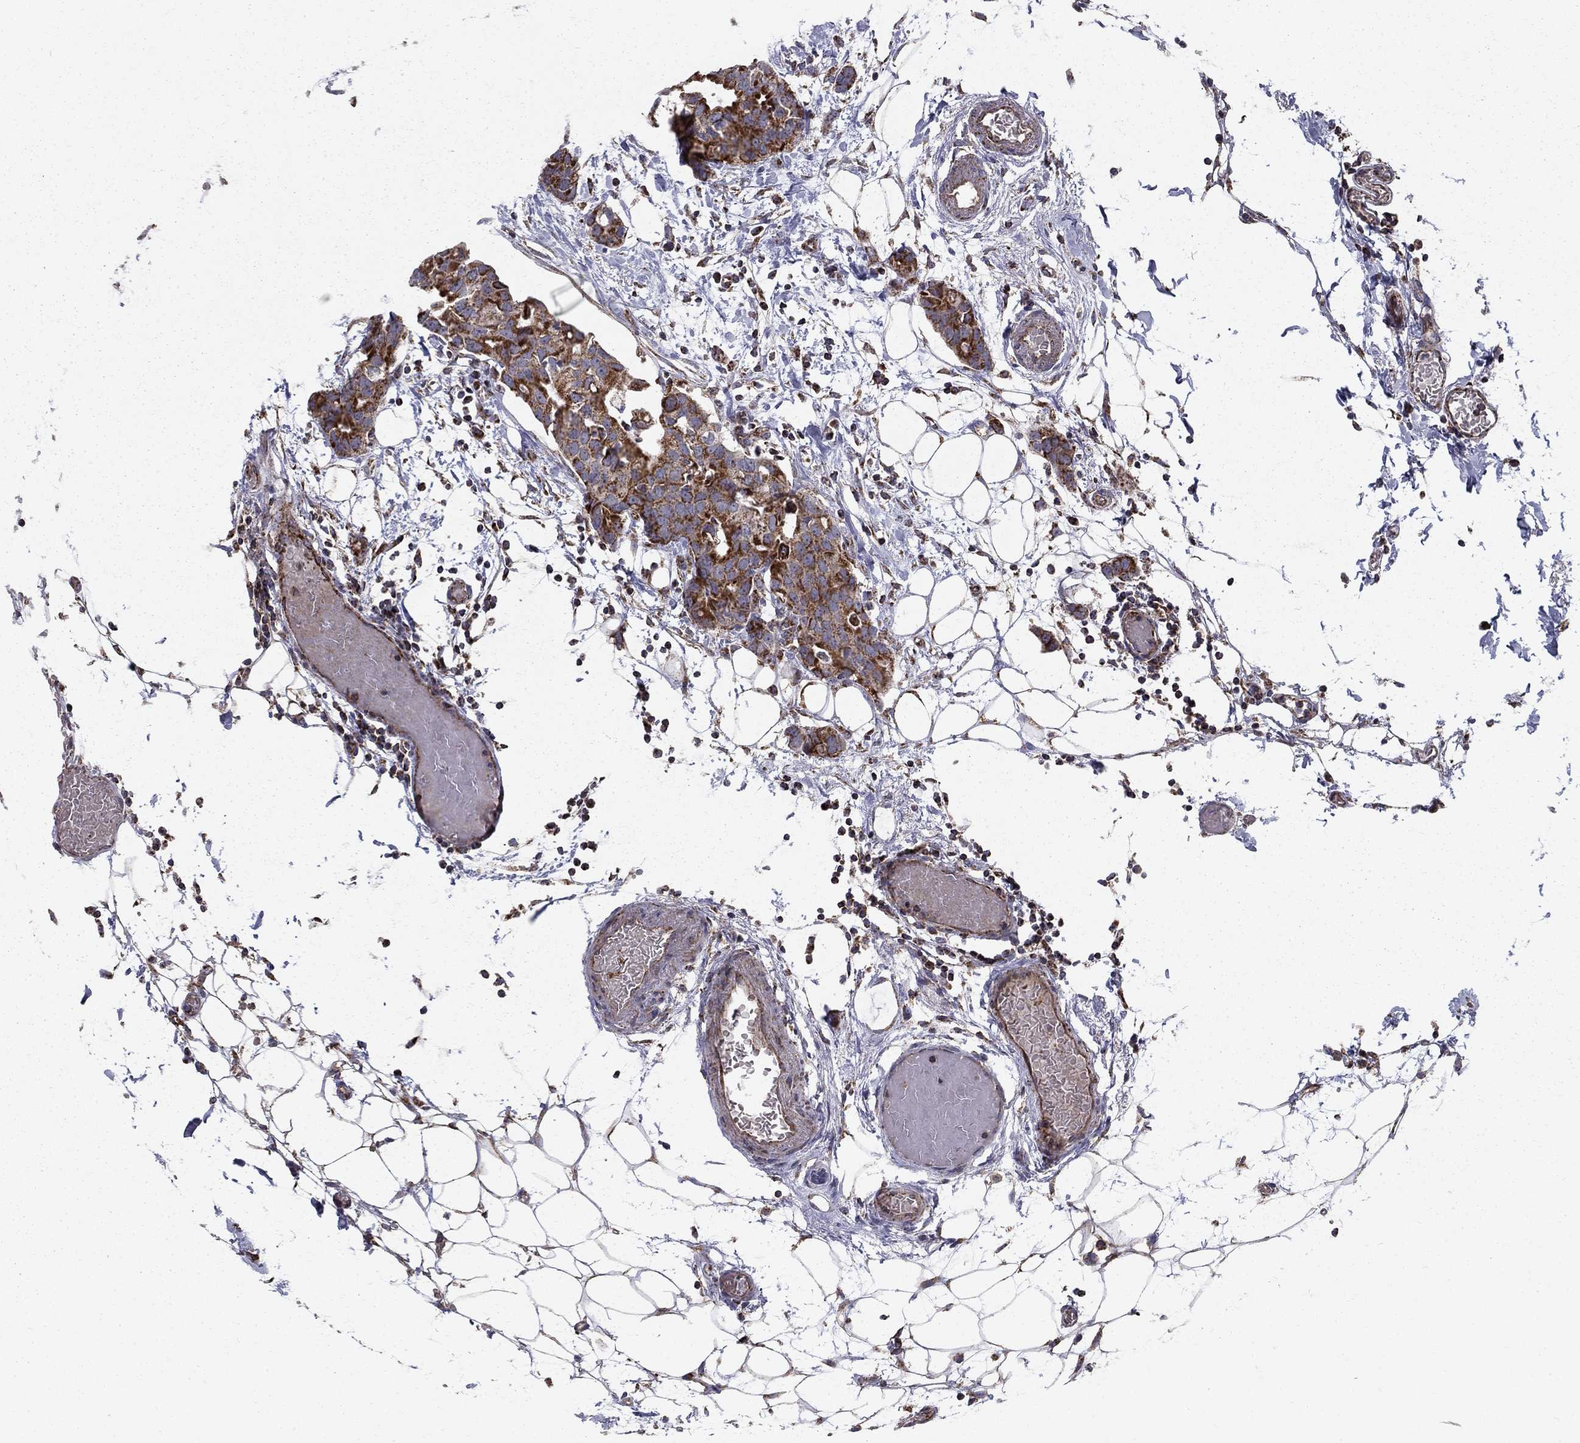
{"staining": {"intensity": "strong", "quantity": "25%-75%", "location": "cytoplasmic/membranous"}, "tissue": "breast cancer", "cell_type": "Tumor cells", "image_type": "cancer", "snomed": [{"axis": "morphology", "description": "Duct carcinoma"}, {"axis": "topography", "description": "Breast"}], "caption": "Immunohistochemistry (DAB) staining of human breast cancer (intraductal carcinoma) shows strong cytoplasmic/membranous protein positivity in about 25%-75% of tumor cells.", "gene": "NDUFS8", "patient": {"sex": "female", "age": 83}}